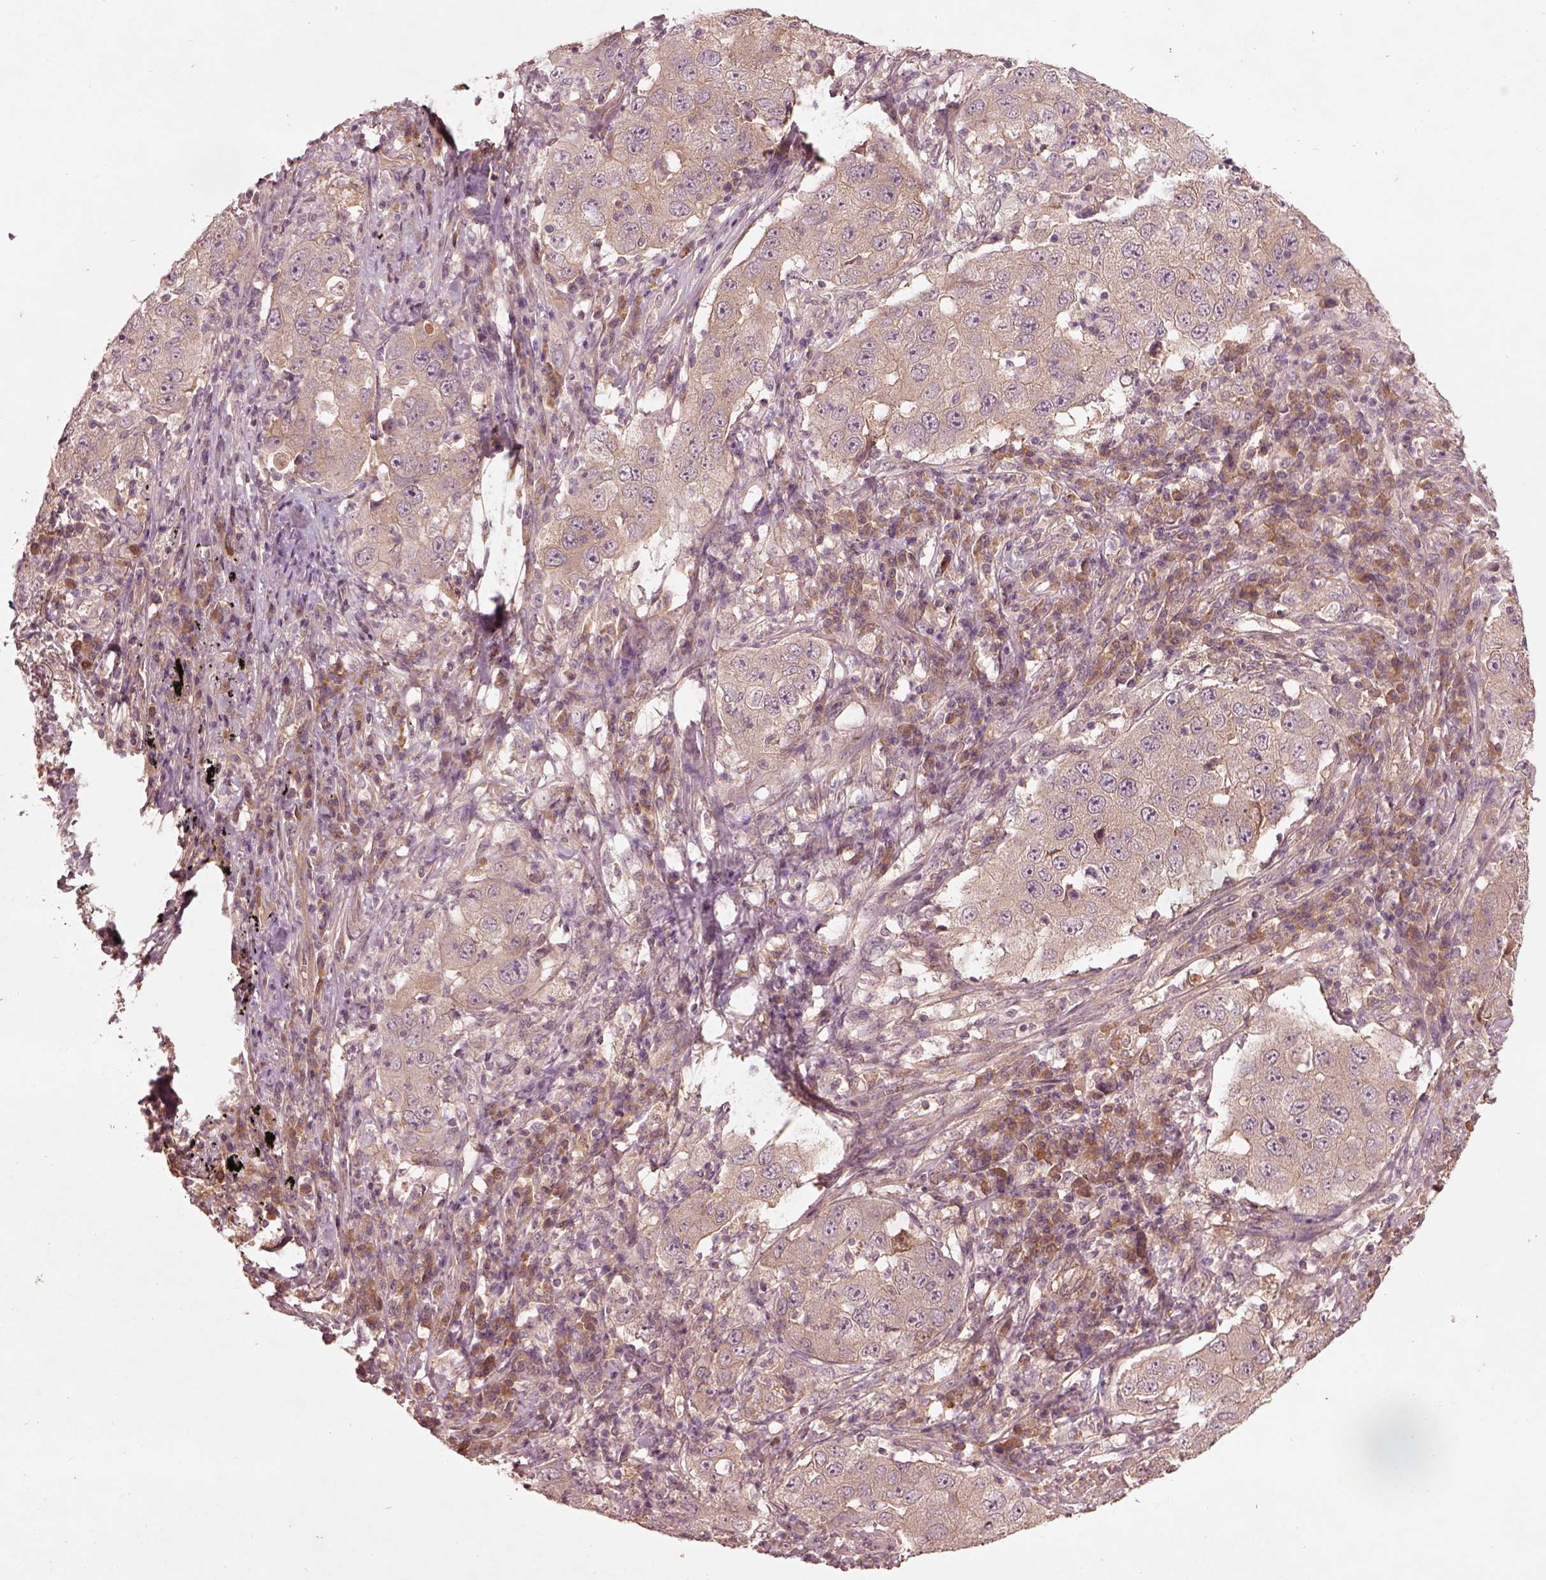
{"staining": {"intensity": "weak", "quantity": "25%-75%", "location": "cytoplasmic/membranous"}, "tissue": "lung cancer", "cell_type": "Tumor cells", "image_type": "cancer", "snomed": [{"axis": "morphology", "description": "Adenocarcinoma, NOS"}, {"axis": "topography", "description": "Lung"}], "caption": "Human adenocarcinoma (lung) stained with a brown dye exhibits weak cytoplasmic/membranous positive expression in approximately 25%-75% of tumor cells.", "gene": "FAM234A", "patient": {"sex": "male", "age": 73}}